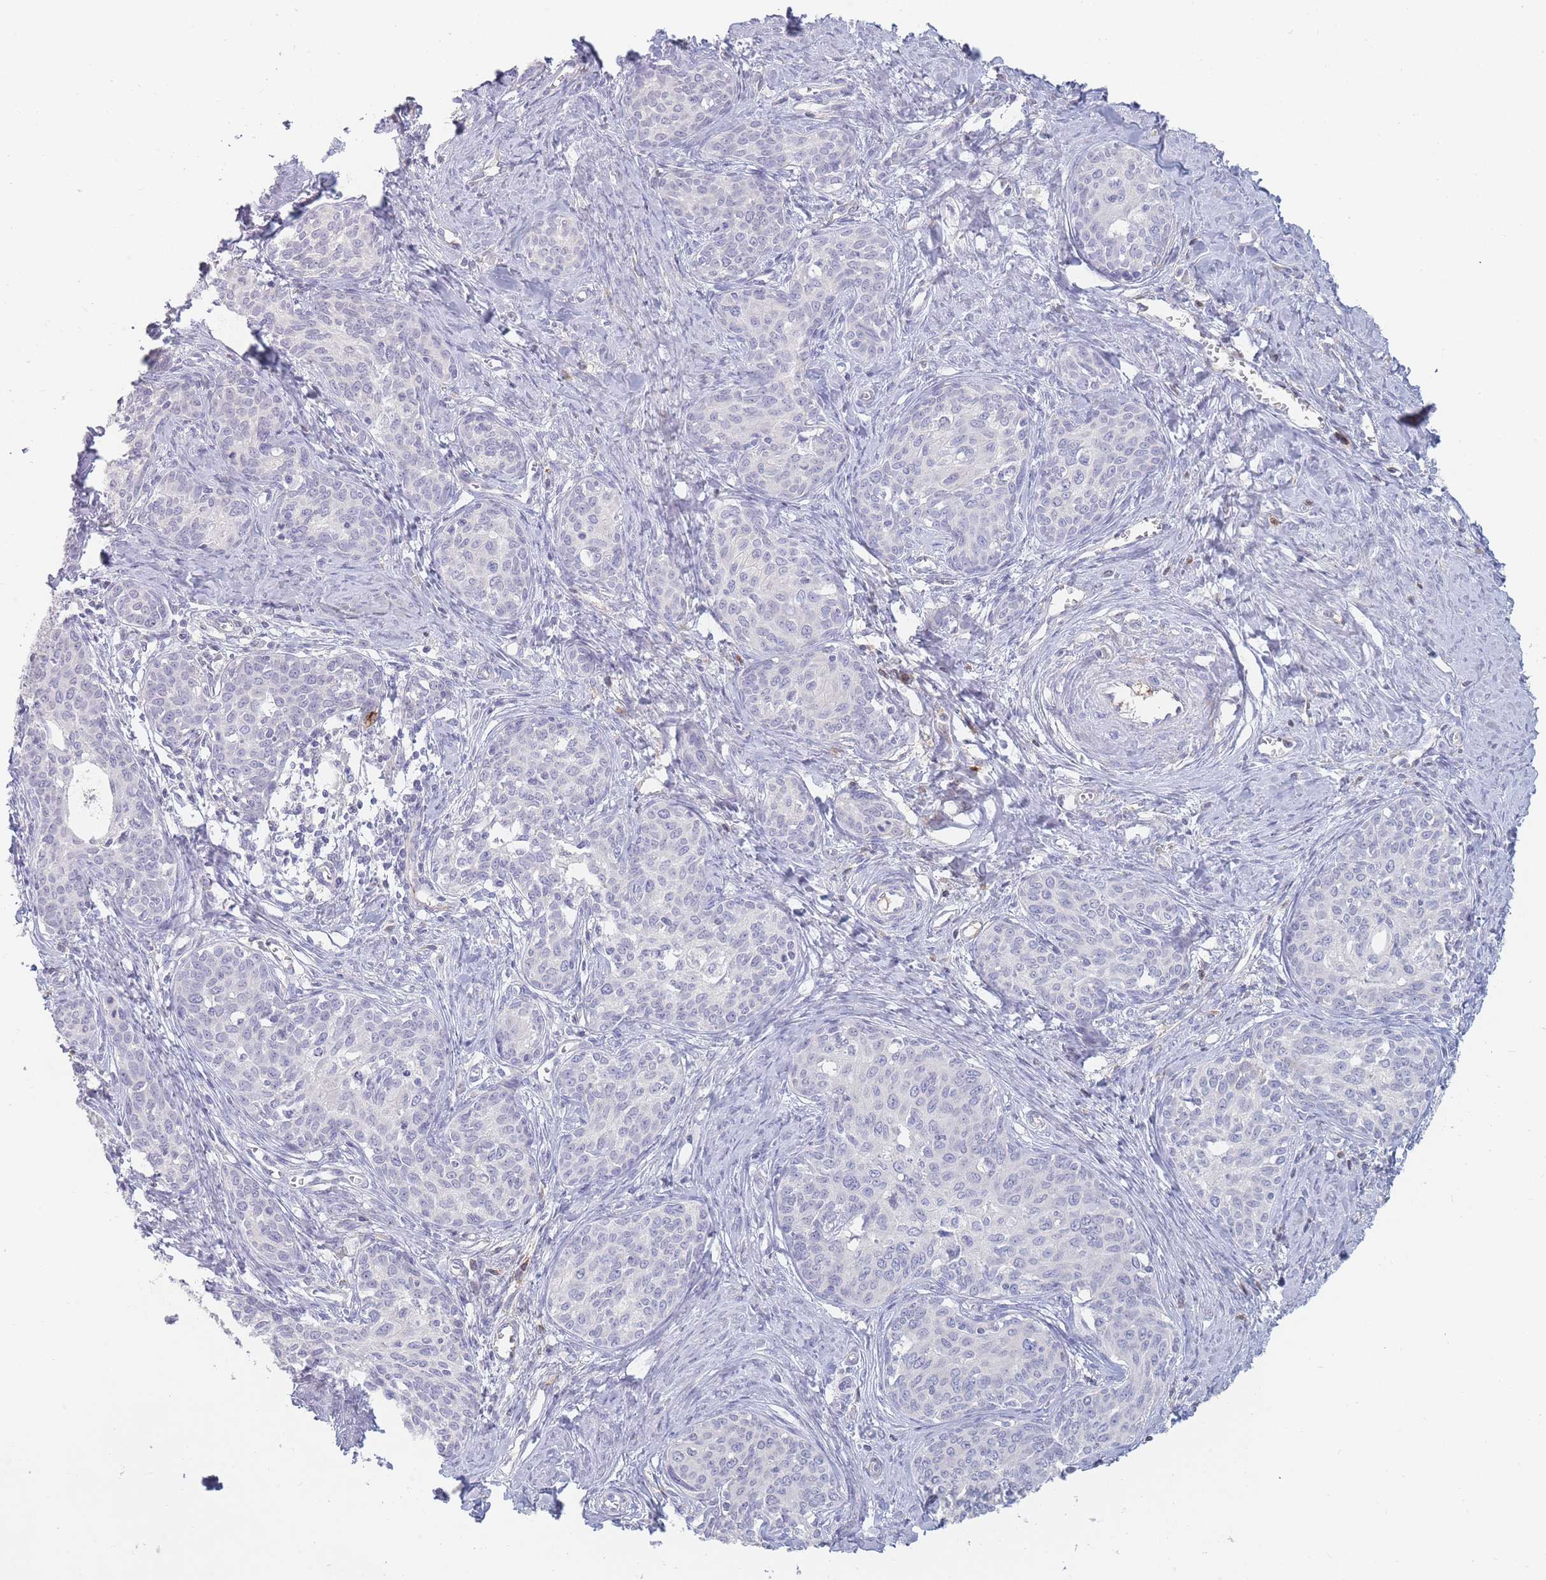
{"staining": {"intensity": "negative", "quantity": "none", "location": "none"}, "tissue": "cervical cancer", "cell_type": "Tumor cells", "image_type": "cancer", "snomed": [{"axis": "morphology", "description": "Squamous cell carcinoma, NOS"}, {"axis": "morphology", "description": "Adenocarcinoma, NOS"}, {"axis": "topography", "description": "Cervix"}], "caption": "Squamous cell carcinoma (cervical) stained for a protein using immunohistochemistry (IHC) demonstrates no staining tumor cells.", "gene": "PRG4", "patient": {"sex": "female", "age": 52}}